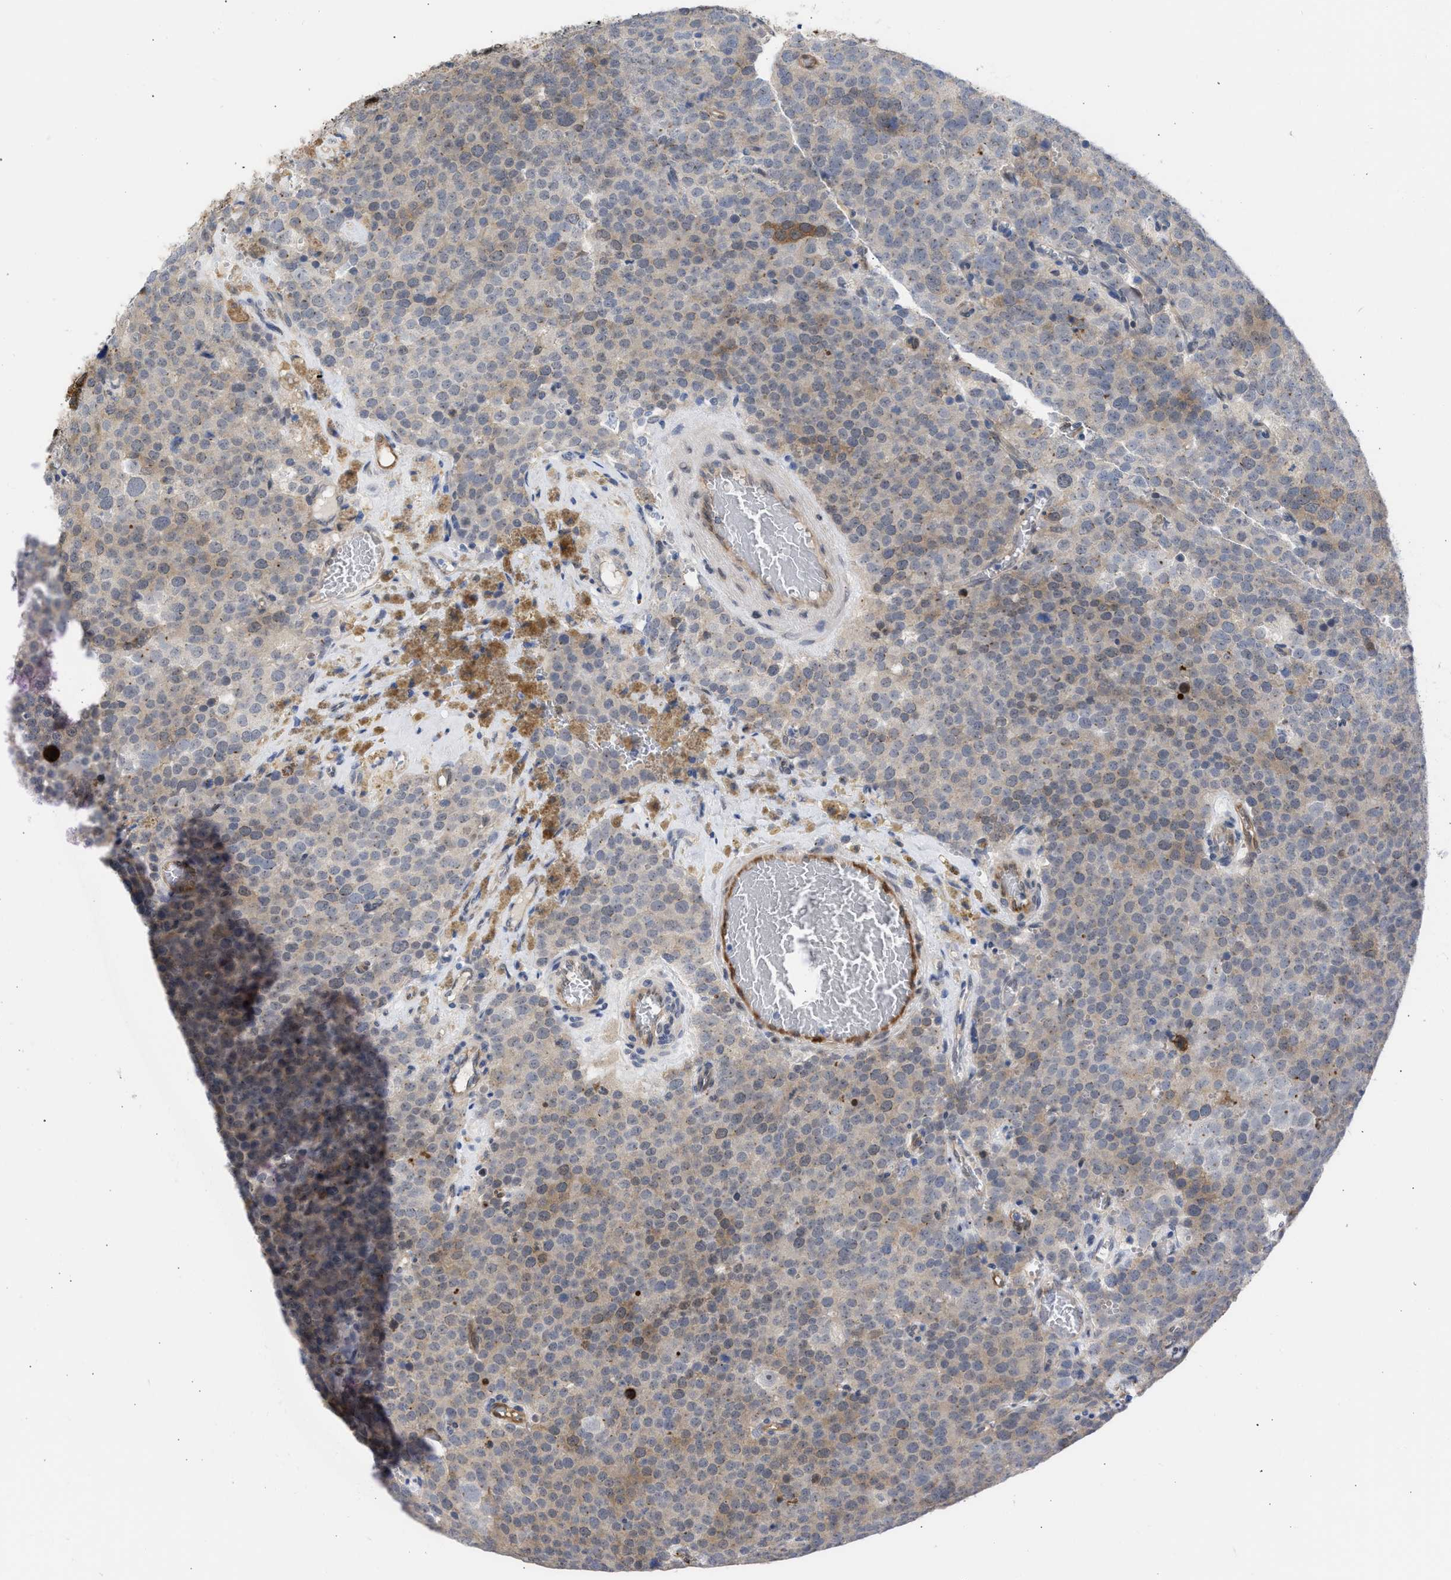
{"staining": {"intensity": "weak", "quantity": "25%-75%", "location": "cytoplasmic/membranous"}, "tissue": "testis cancer", "cell_type": "Tumor cells", "image_type": "cancer", "snomed": [{"axis": "morphology", "description": "Normal tissue, NOS"}, {"axis": "morphology", "description": "Seminoma, NOS"}, {"axis": "topography", "description": "Testis"}], "caption": "Testis cancer stained with a protein marker demonstrates weak staining in tumor cells.", "gene": "THRA", "patient": {"sex": "male", "age": 71}}